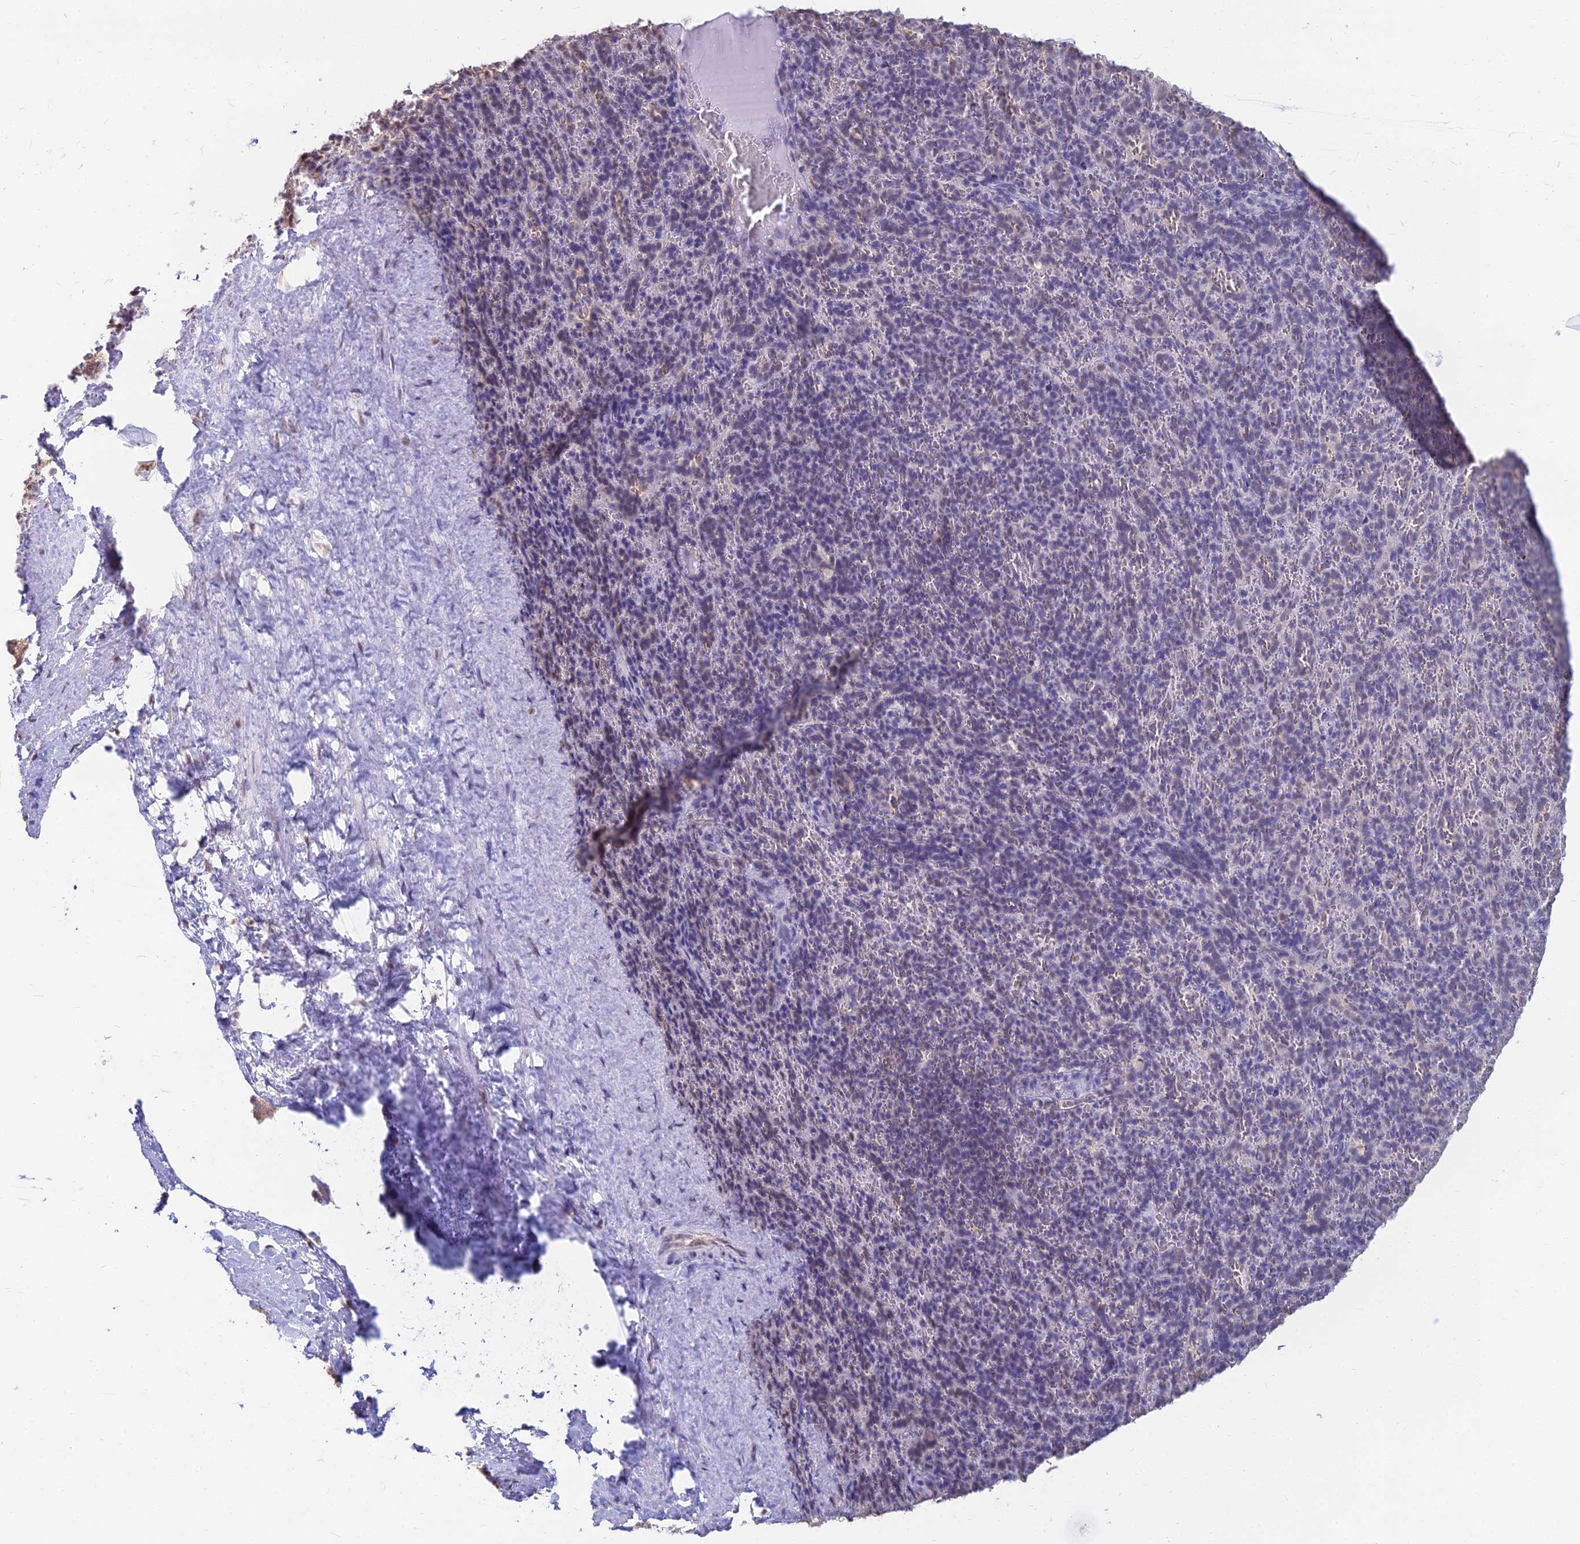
{"staining": {"intensity": "negative", "quantity": "none", "location": "none"}, "tissue": "spleen", "cell_type": "Cells in red pulp", "image_type": "normal", "snomed": [{"axis": "morphology", "description": "Normal tissue, NOS"}, {"axis": "topography", "description": "Spleen"}], "caption": "DAB immunohistochemical staining of benign human spleen exhibits no significant positivity in cells in red pulp.", "gene": "SRSF7", "patient": {"sex": "female", "age": 21}}